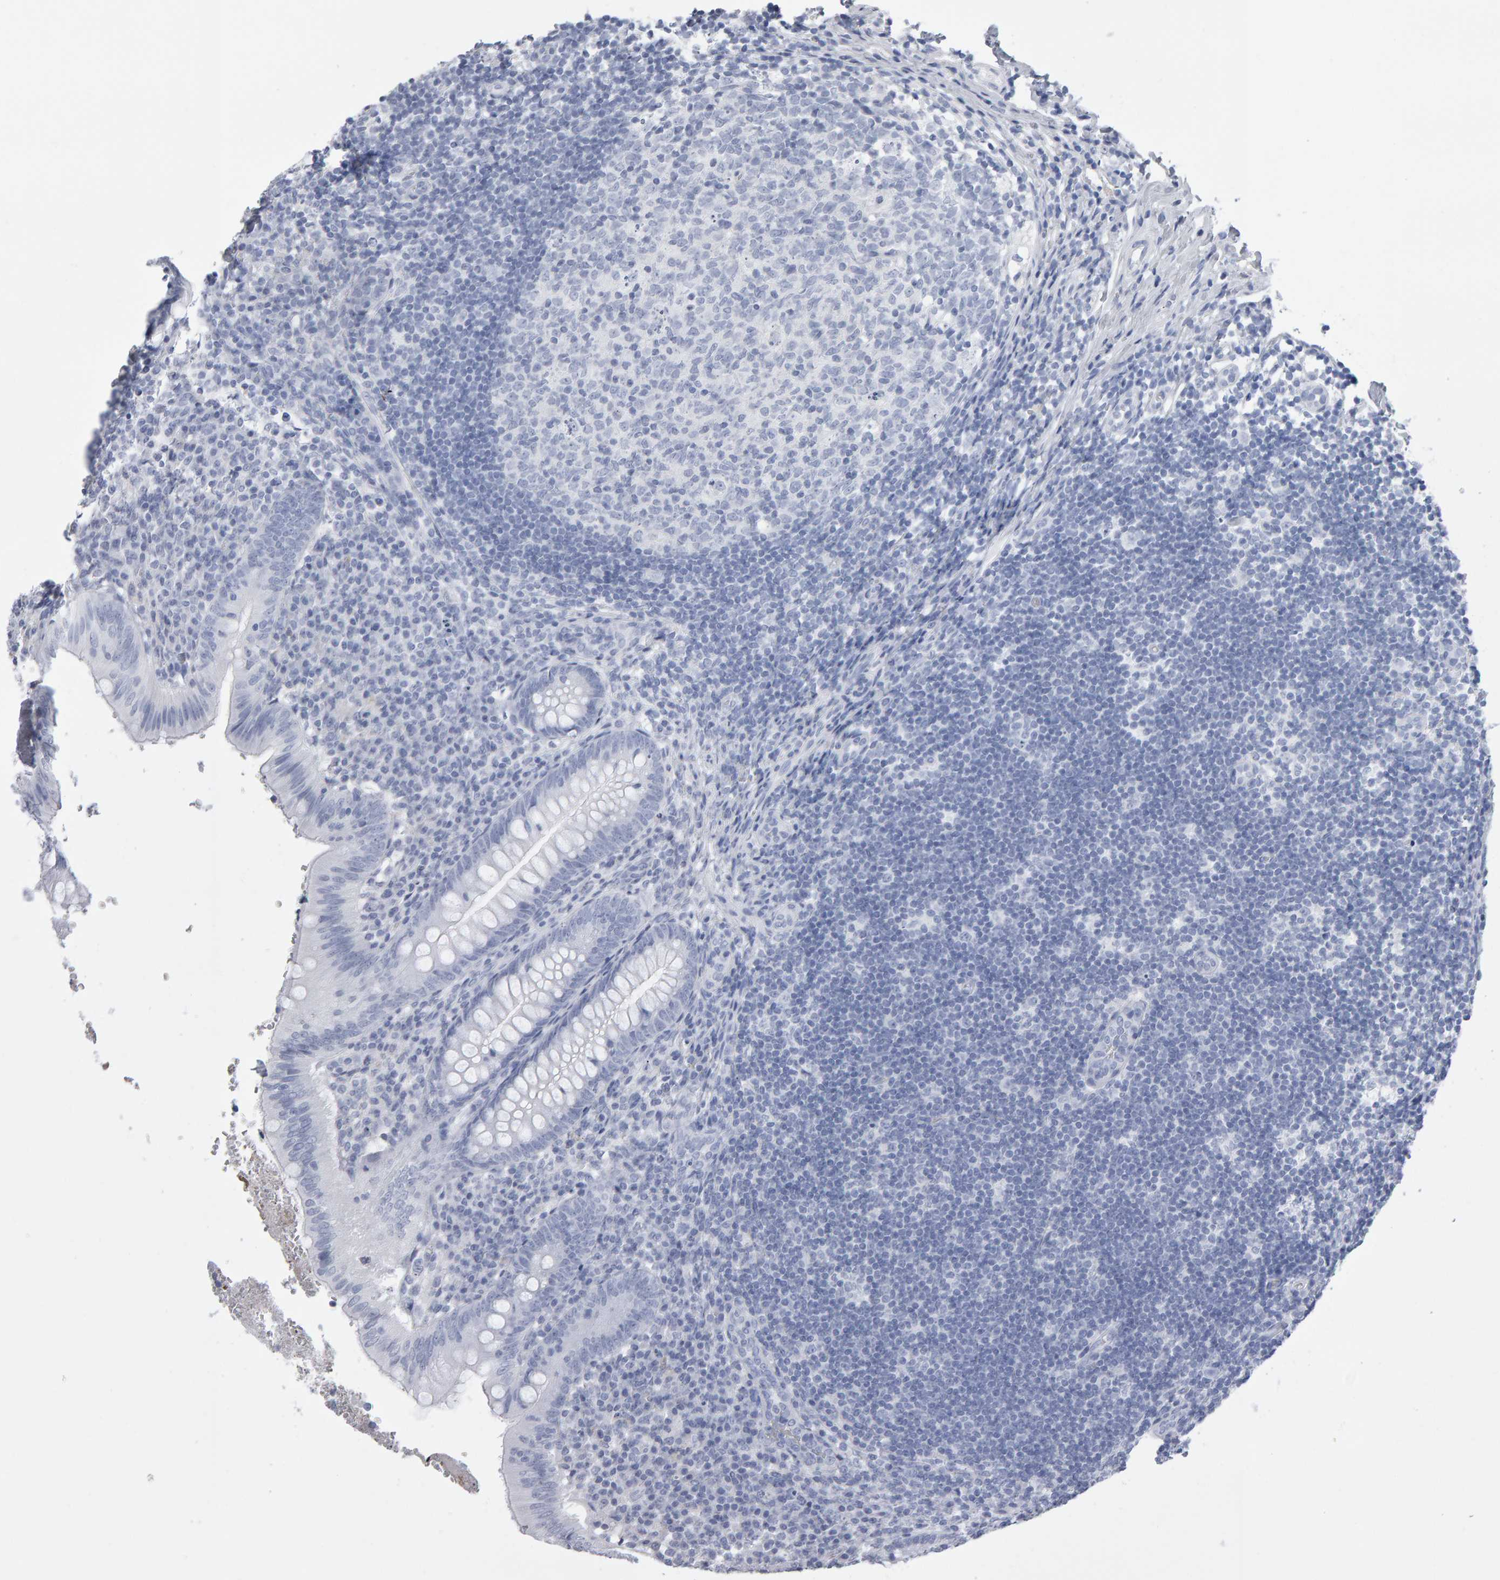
{"staining": {"intensity": "negative", "quantity": "none", "location": "none"}, "tissue": "appendix", "cell_type": "Glandular cells", "image_type": "normal", "snomed": [{"axis": "morphology", "description": "Normal tissue, NOS"}, {"axis": "topography", "description": "Appendix"}], "caption": "The image demonstrates no significant staining in glandular cells of appendix.", "gene": "NCDN", "patient": {"sex": "male", "age": 8}}